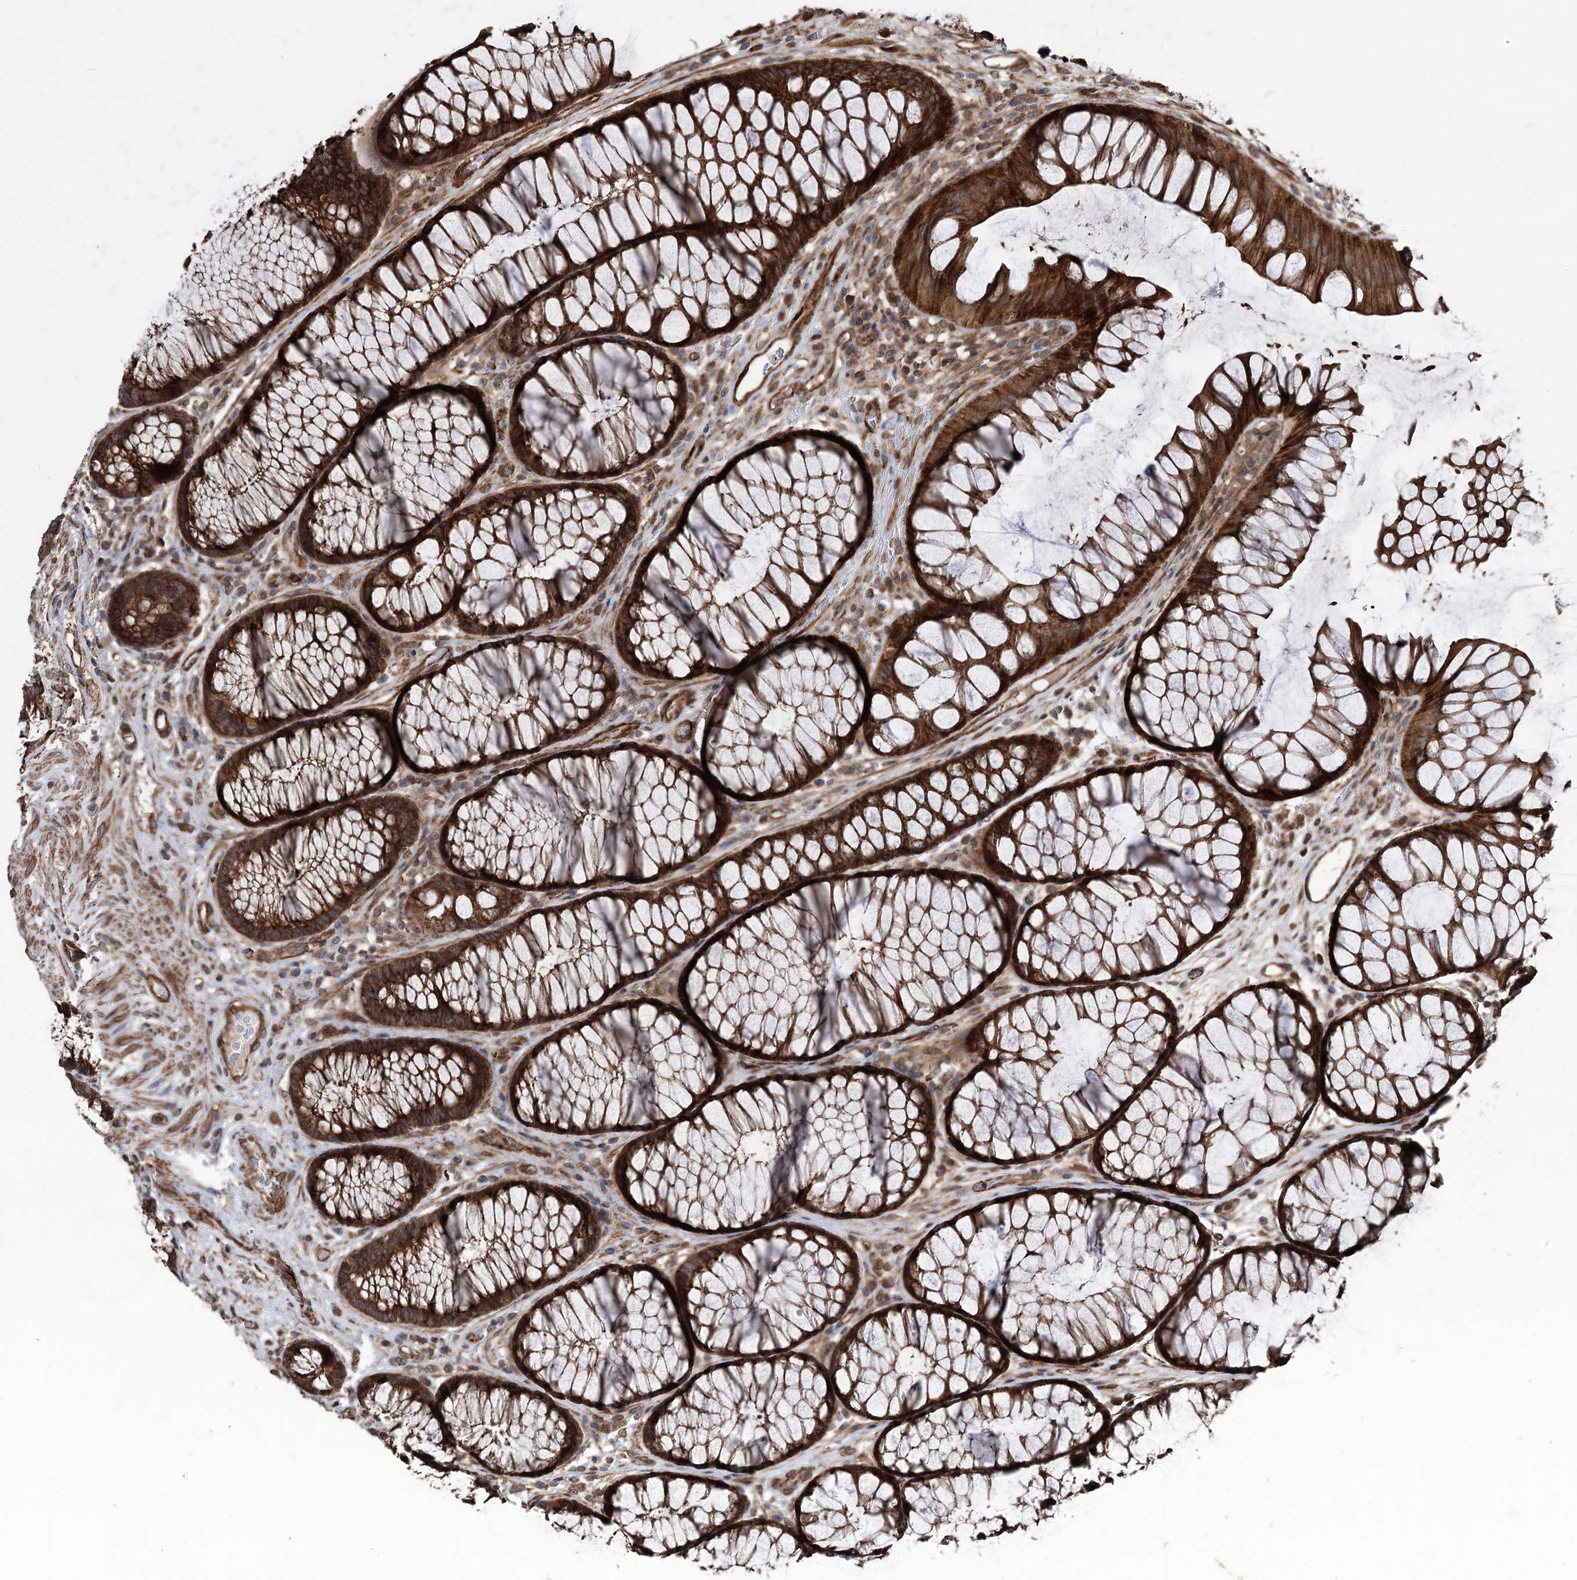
{"staining": {"intensity": "moderate", "quantity": ">75%", "location": "cytoplasmic/membranous"}, "tissue": "colon", "cell_type": "Endothelial cells", "image_type": "normal", "snomed": [{"axis": "morphology", "description": "Normal tissue, NOS"}, {"axis": "topography", "description": "Colon"}], "caption": "Immunohistochemistry (DAB (3,3'-diaminobenzidine)) staining of benign colon displays moderate cytoplasmic/membranous protein staining in approximately >75% of endothelial cells.", "gene": "ITFG2", "patient": {"sex": "female", "age": 82}}